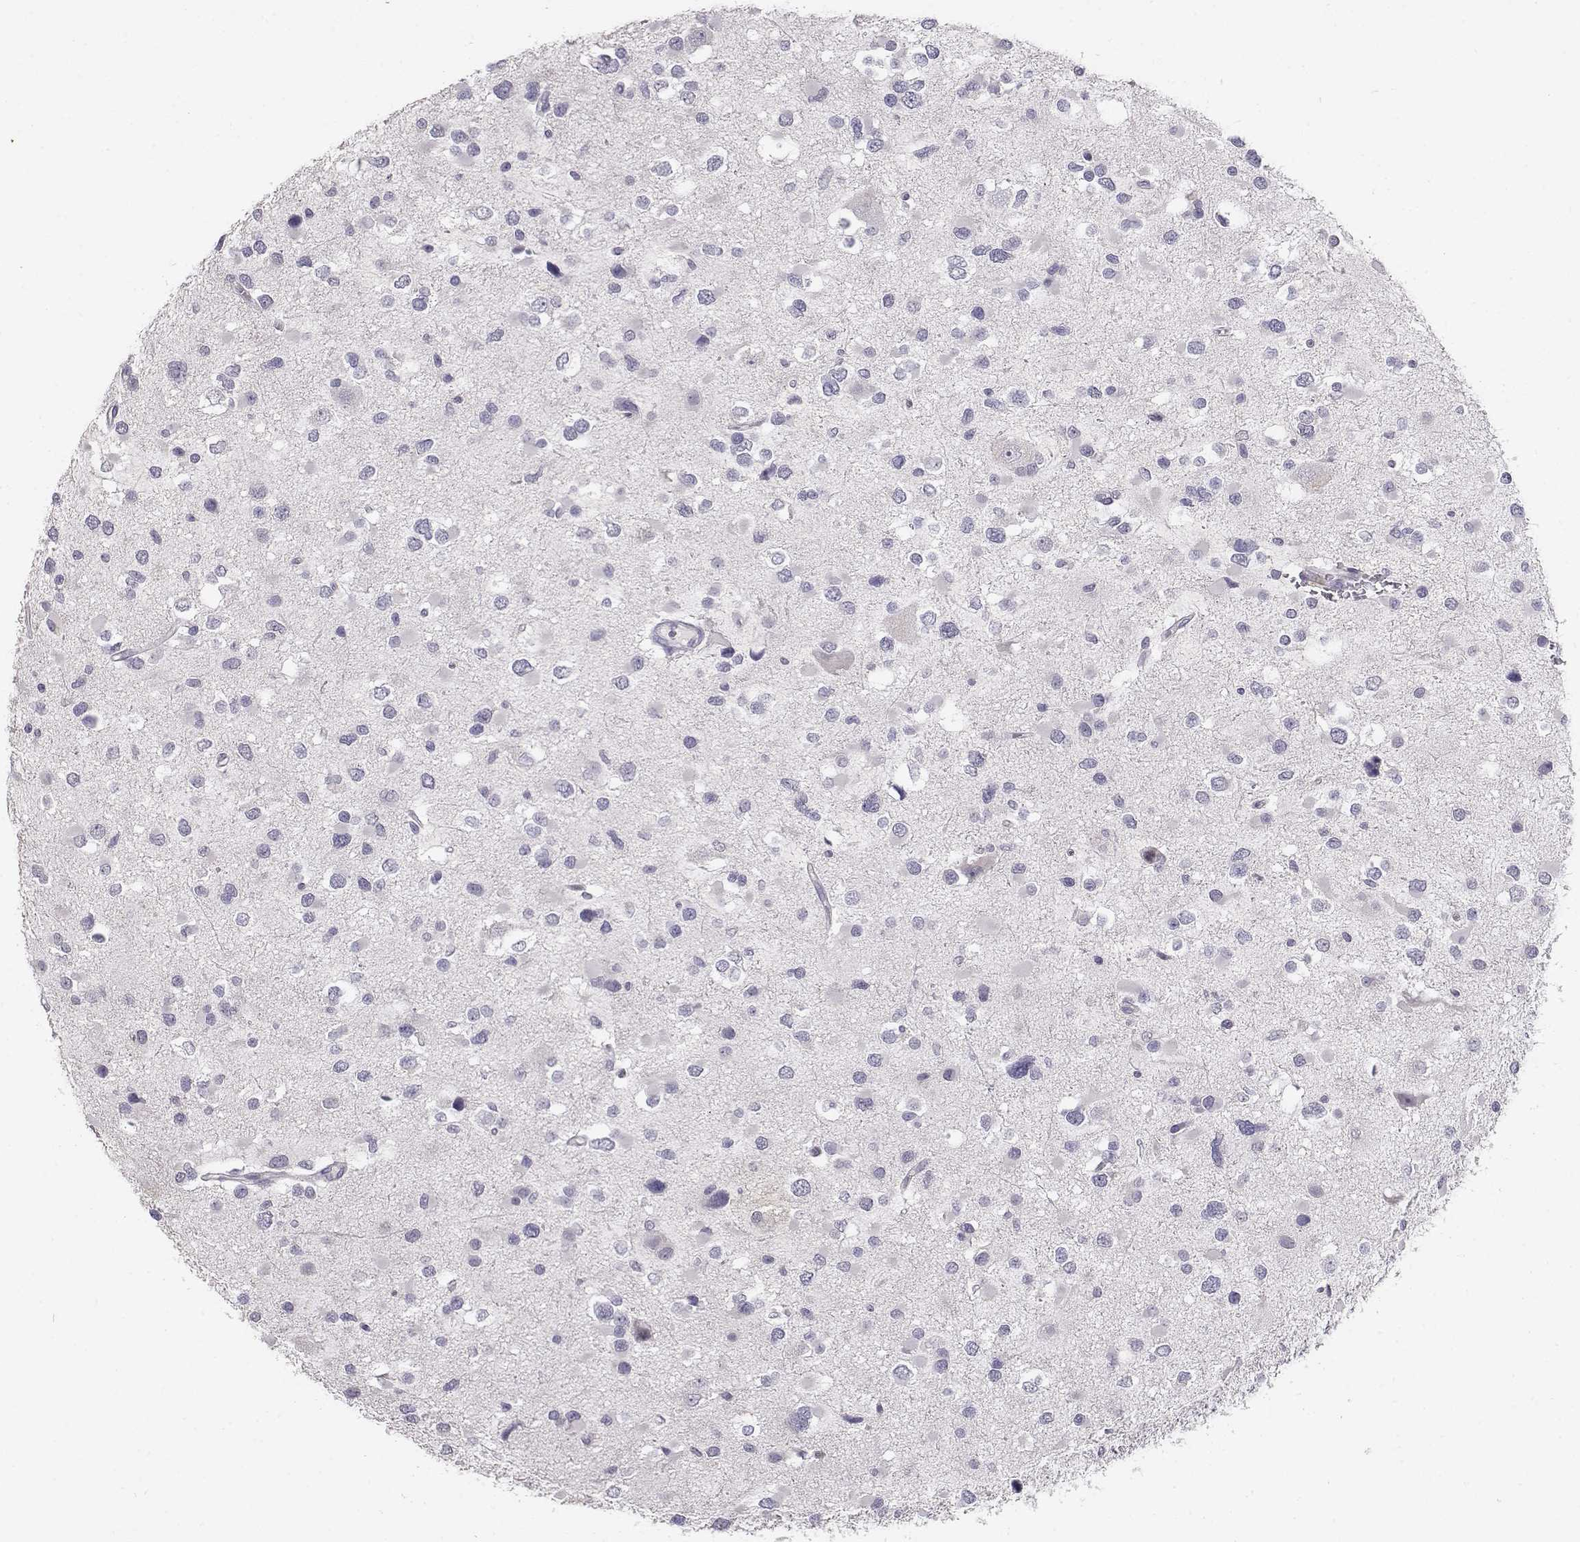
{"staining": {"intensity": "negative", "quantity": "none", "location": "none"}, "tissue": "glioma", "cell_type": "Tumor cells", "image_type": "cancer", "snomed": [{"axis": "morphology", "description": "Glioma, malignant, Low grade"}, {"axis": "topography", "description": "Brain"}], "caption": "Tumor cells are negative for brown protein staining in malignant glioma (low-grade).", "gene": "RHOXF2", "patient": {"sex": "female", "age": 32}}